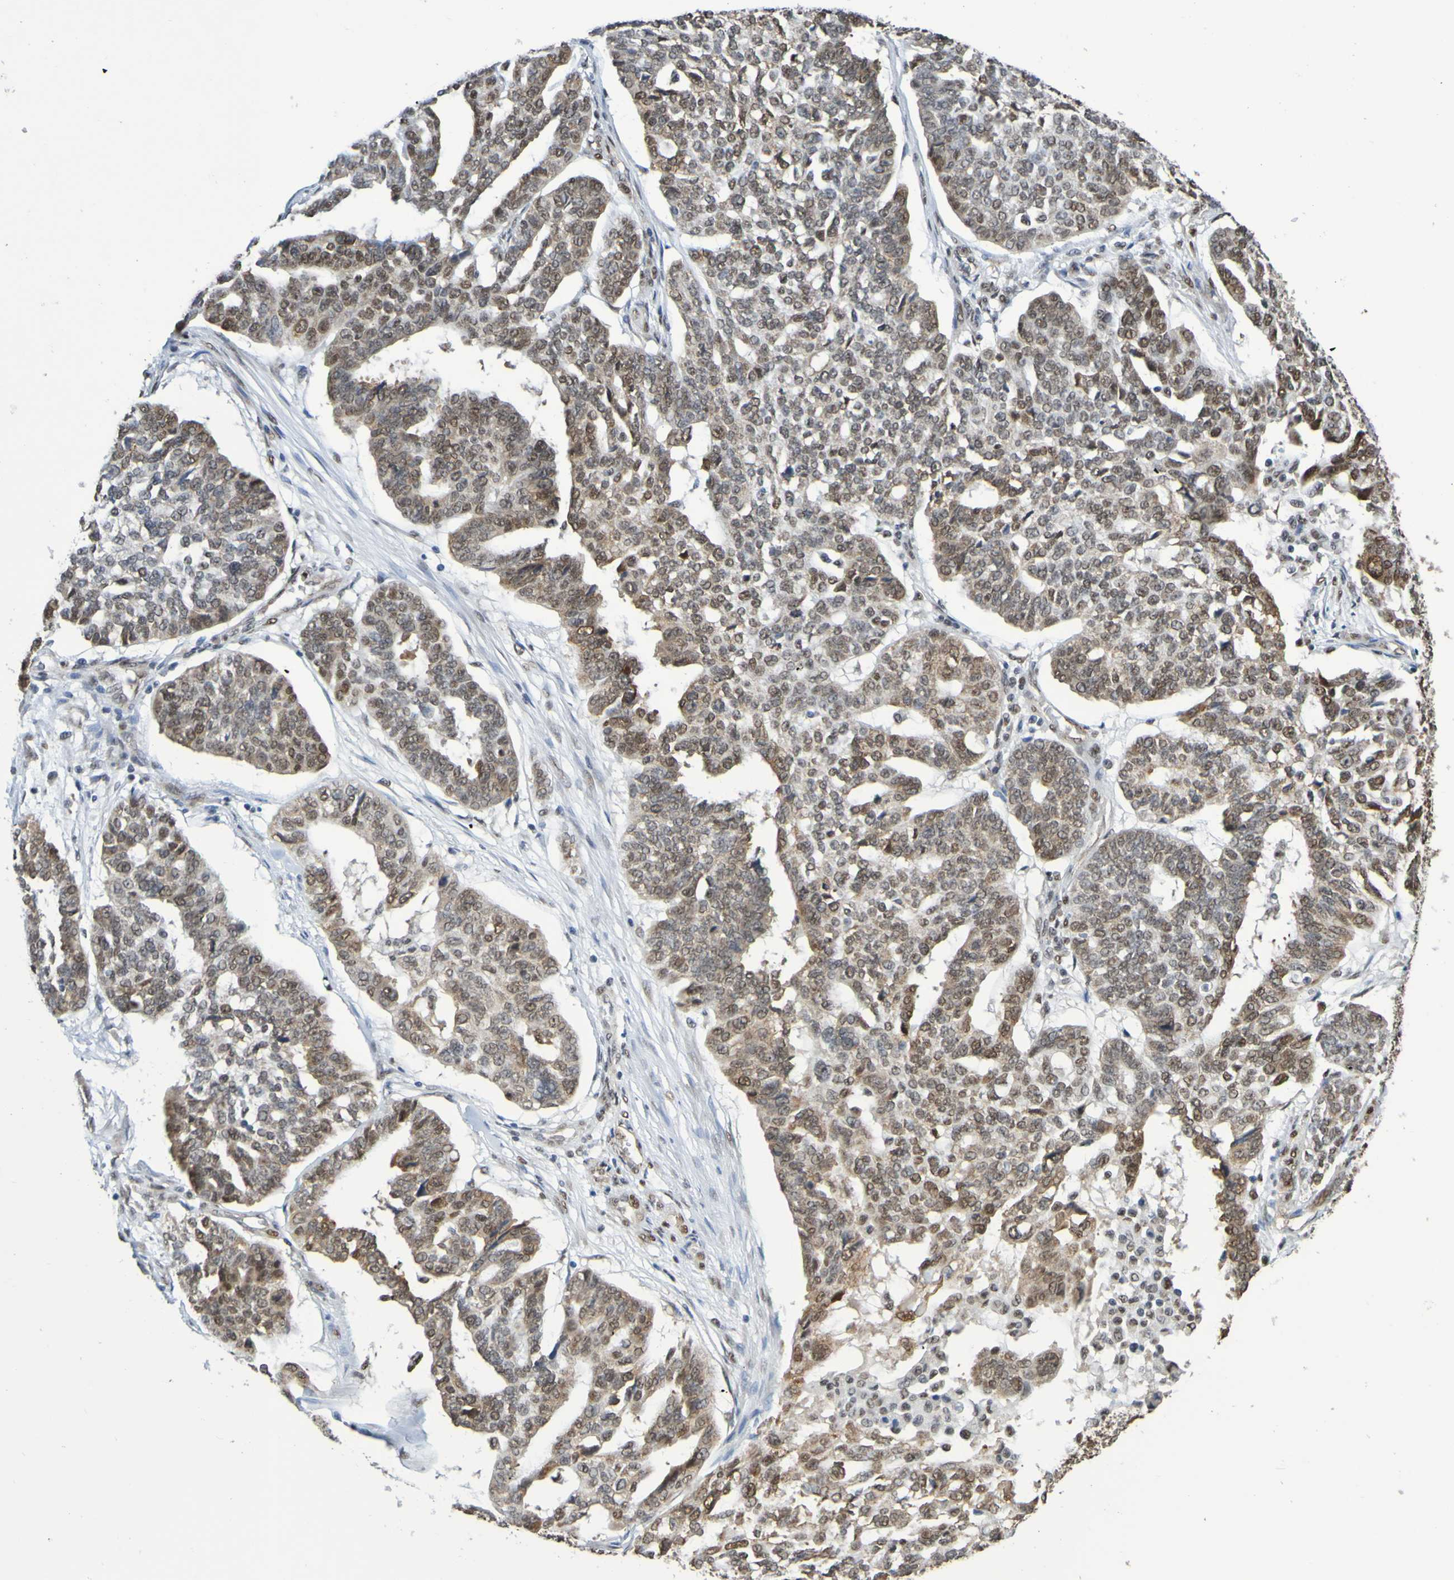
{"staining": {"intensity": "moderate", "quantity": ">75%", "location": "nuclear"}, "tissue": "ovarian cancer", "cell_type": "Tumor cells", "image_type": "cancer", "snomed": [{"axis": "morphology", "description": "Cystadenocarcinoma, serous, NOS"}, {"axis": "topography", "description": "Ovary"}], "caption": "This is a histology image of IHC staining of serous cystadenocarcinoma (ovarian), which shows moderate positivity in the nuclear of tumor cells.", "gene": "HDAC2", "patient": {"sex": "female", "age": 59}}